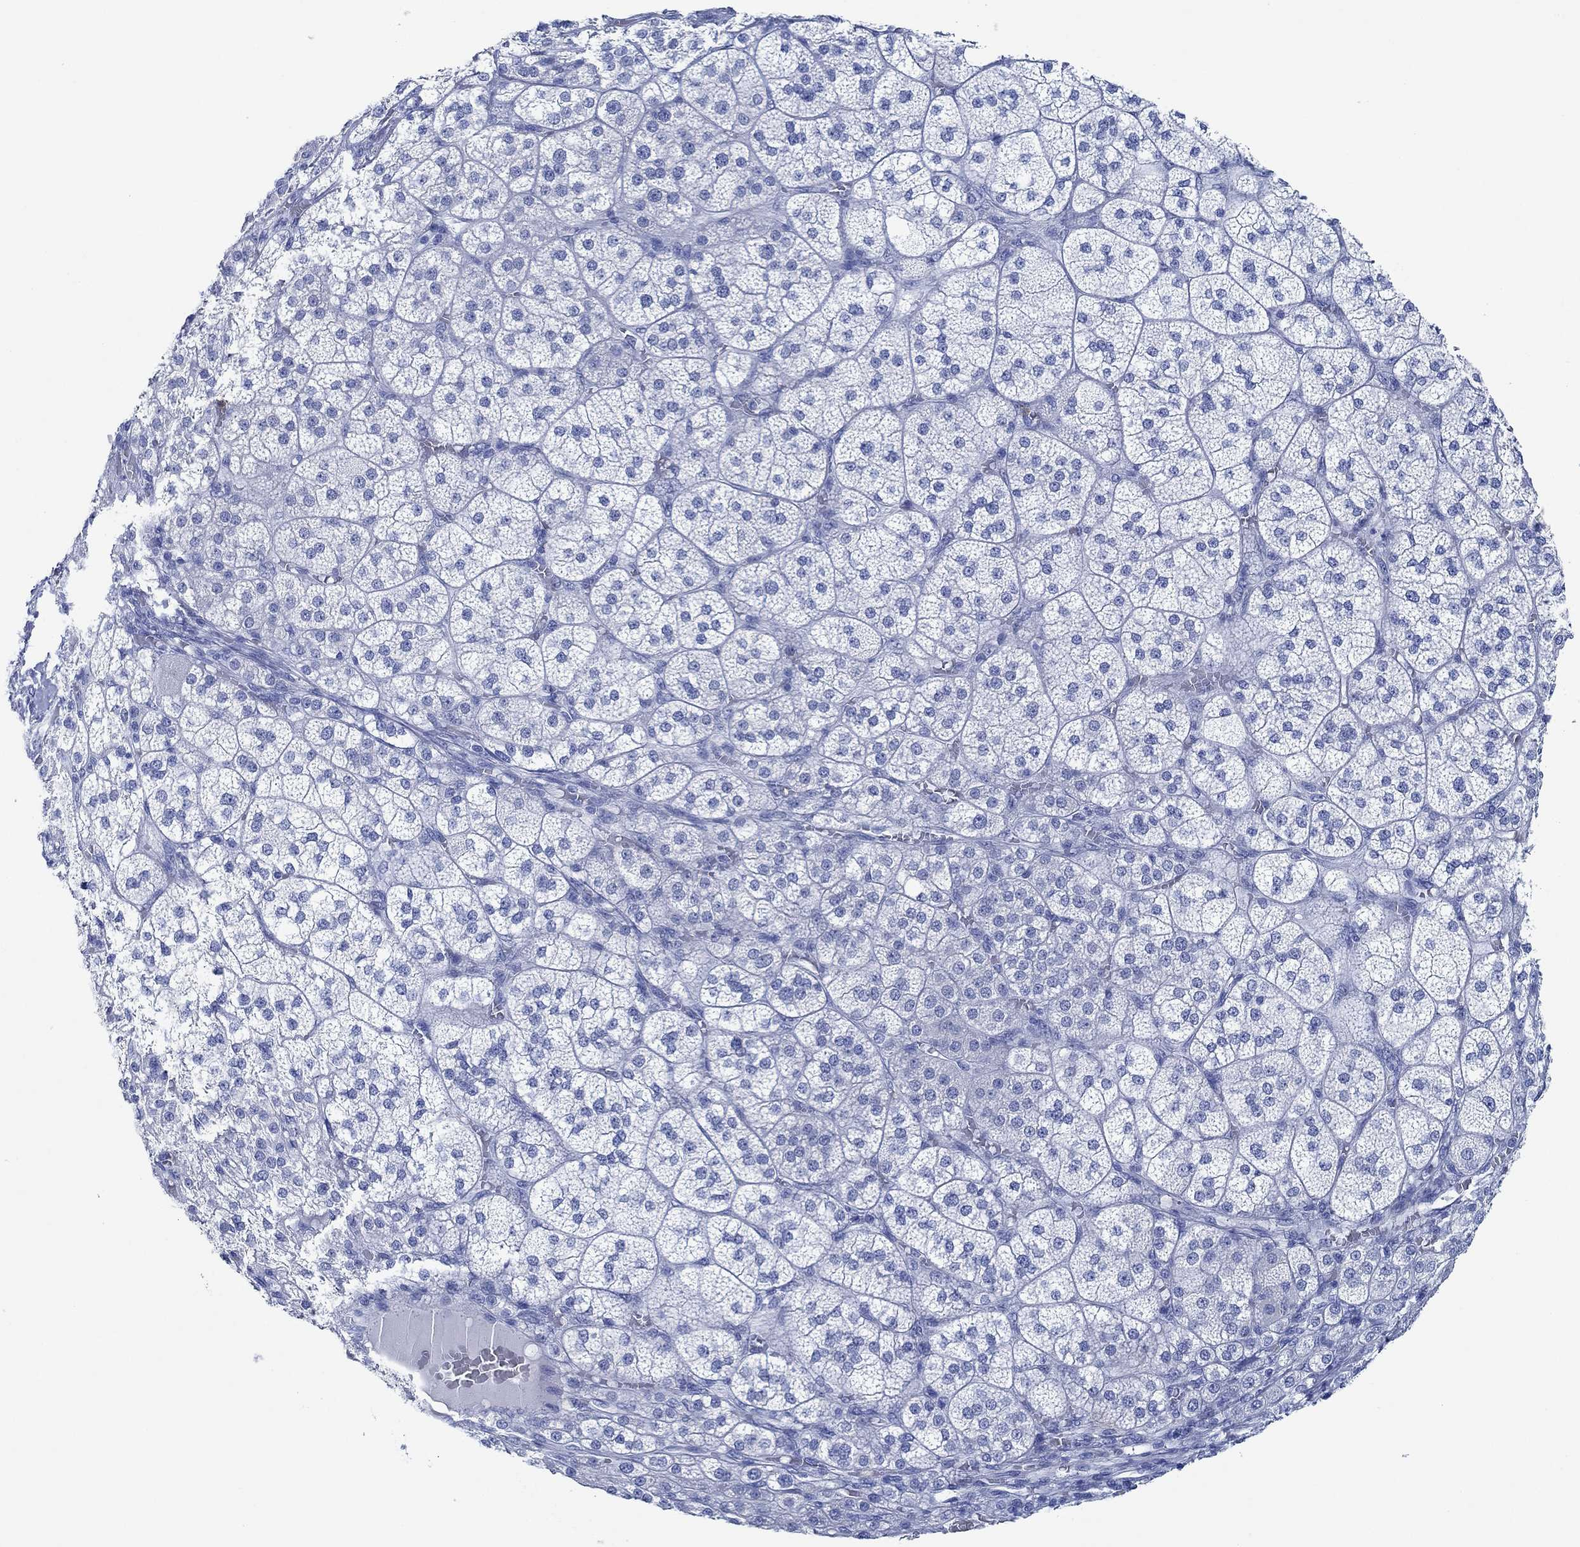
{"staining": {"intensity": "negative", "quantity": "none", "location": "none"}, "tissue": "adrenal gland", "cell_type": "Glandular cells", "image_type": "normal", "snomed": [{"axis": "morphology", "description": "Normal tissue, NOS"}, {"axis": "topography", "description": "Adrenal gland"}], "caption": "An image of human adrenal gland is negative for staining in glandular cells. Nuclei are stained in blue.", "gene": "ZNF671", "patient": {"sex": "female", "age": 60}}